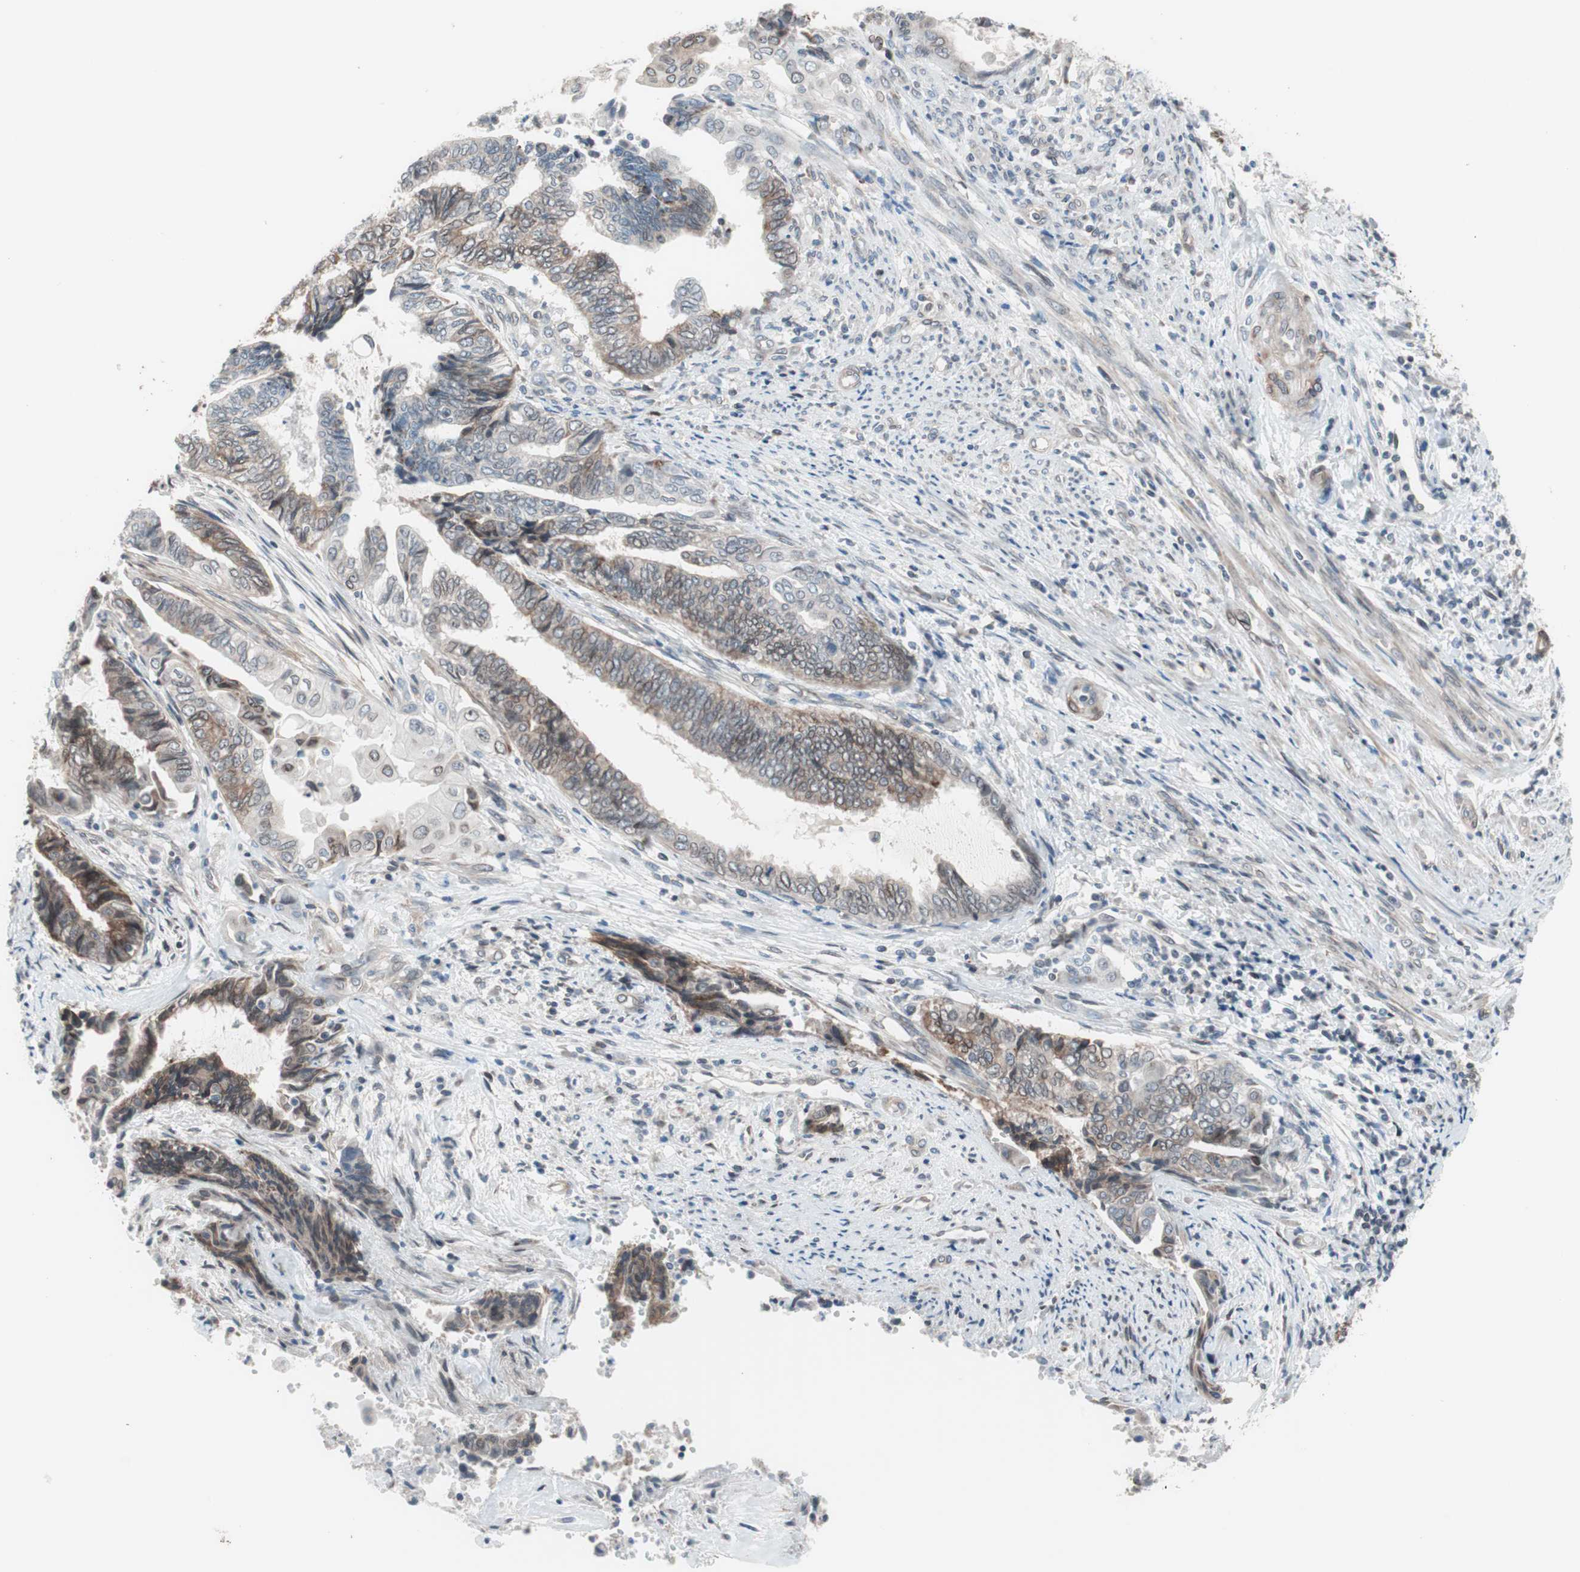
{"staining": {"intensity": "moderate", "quantity": "25%-75%", "location": "cytoplasmic/membranous,nuclear"}, "tissue": "endometrial cancer", "cell_type": "Tumor cells", "image_type": "cancer", "snomed": [{"axis": "morphology", "description": "Adenocarcinoma, NOS"}, {"axis": "topography", "description": "Uterus"}, {"axis": "topography", "description": "Endometrium"}], "caption": "Protein analysis of adenocarcinoma (endometrial) tissue reveals moderate cytoplasmic/membranous and nuclear expression in approximately 25%-75% of tumor cells.", "gene": "ARNT2", "patient": {"sex": "female", "age": 70}}